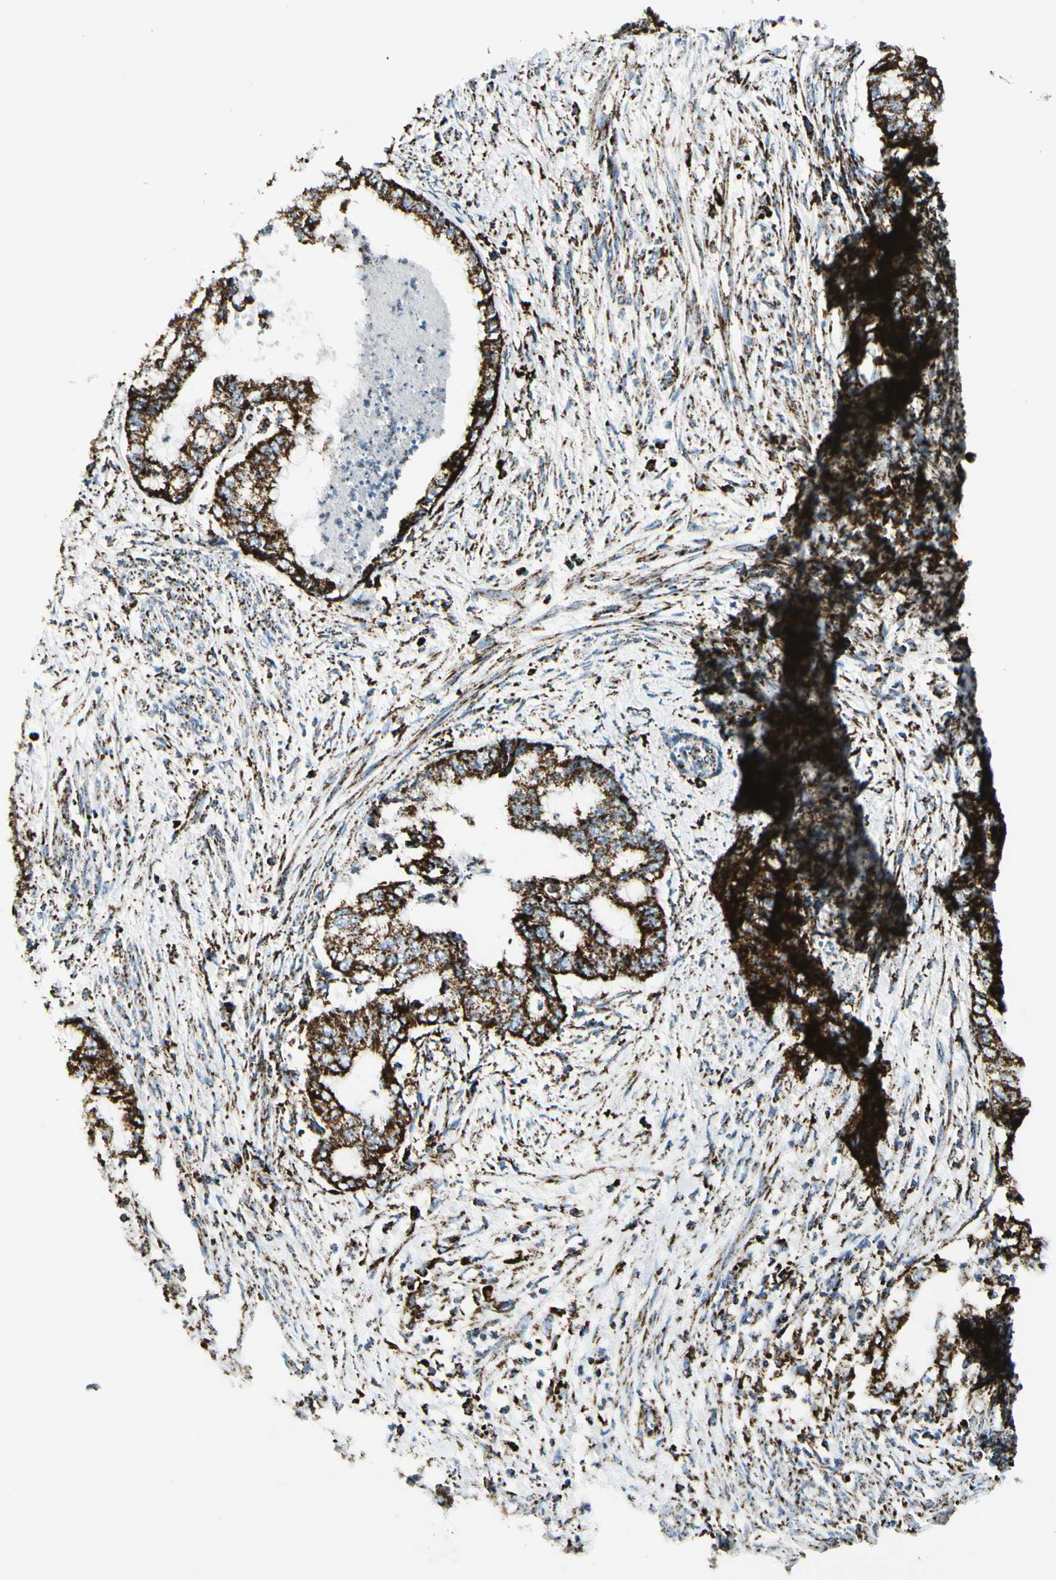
{"staining": {"intensity": "strong", "quantity": ">75%", "location": "cytoplasmic/membranous"}, "tissue": "endometrial cancer", "cell_type": "Tumor cells", "image_type": "cancer", "snomed": [{"axis": "morphology", "description": "Necrosis, NOS"}, {"axis": "morphology", "description": "Adenocarcinoma, NOS"}, {"axis": "topography", "description": "Endometrium"}], "caption": "Adenocarcinoma (endometrial) stained with a brown dye demonstrates strong cytoplasmic/membranous positive positivity in approximately >75% of tumor cells.", "gene": "ME2", "patient": {"sex": "female", "age": 79}}